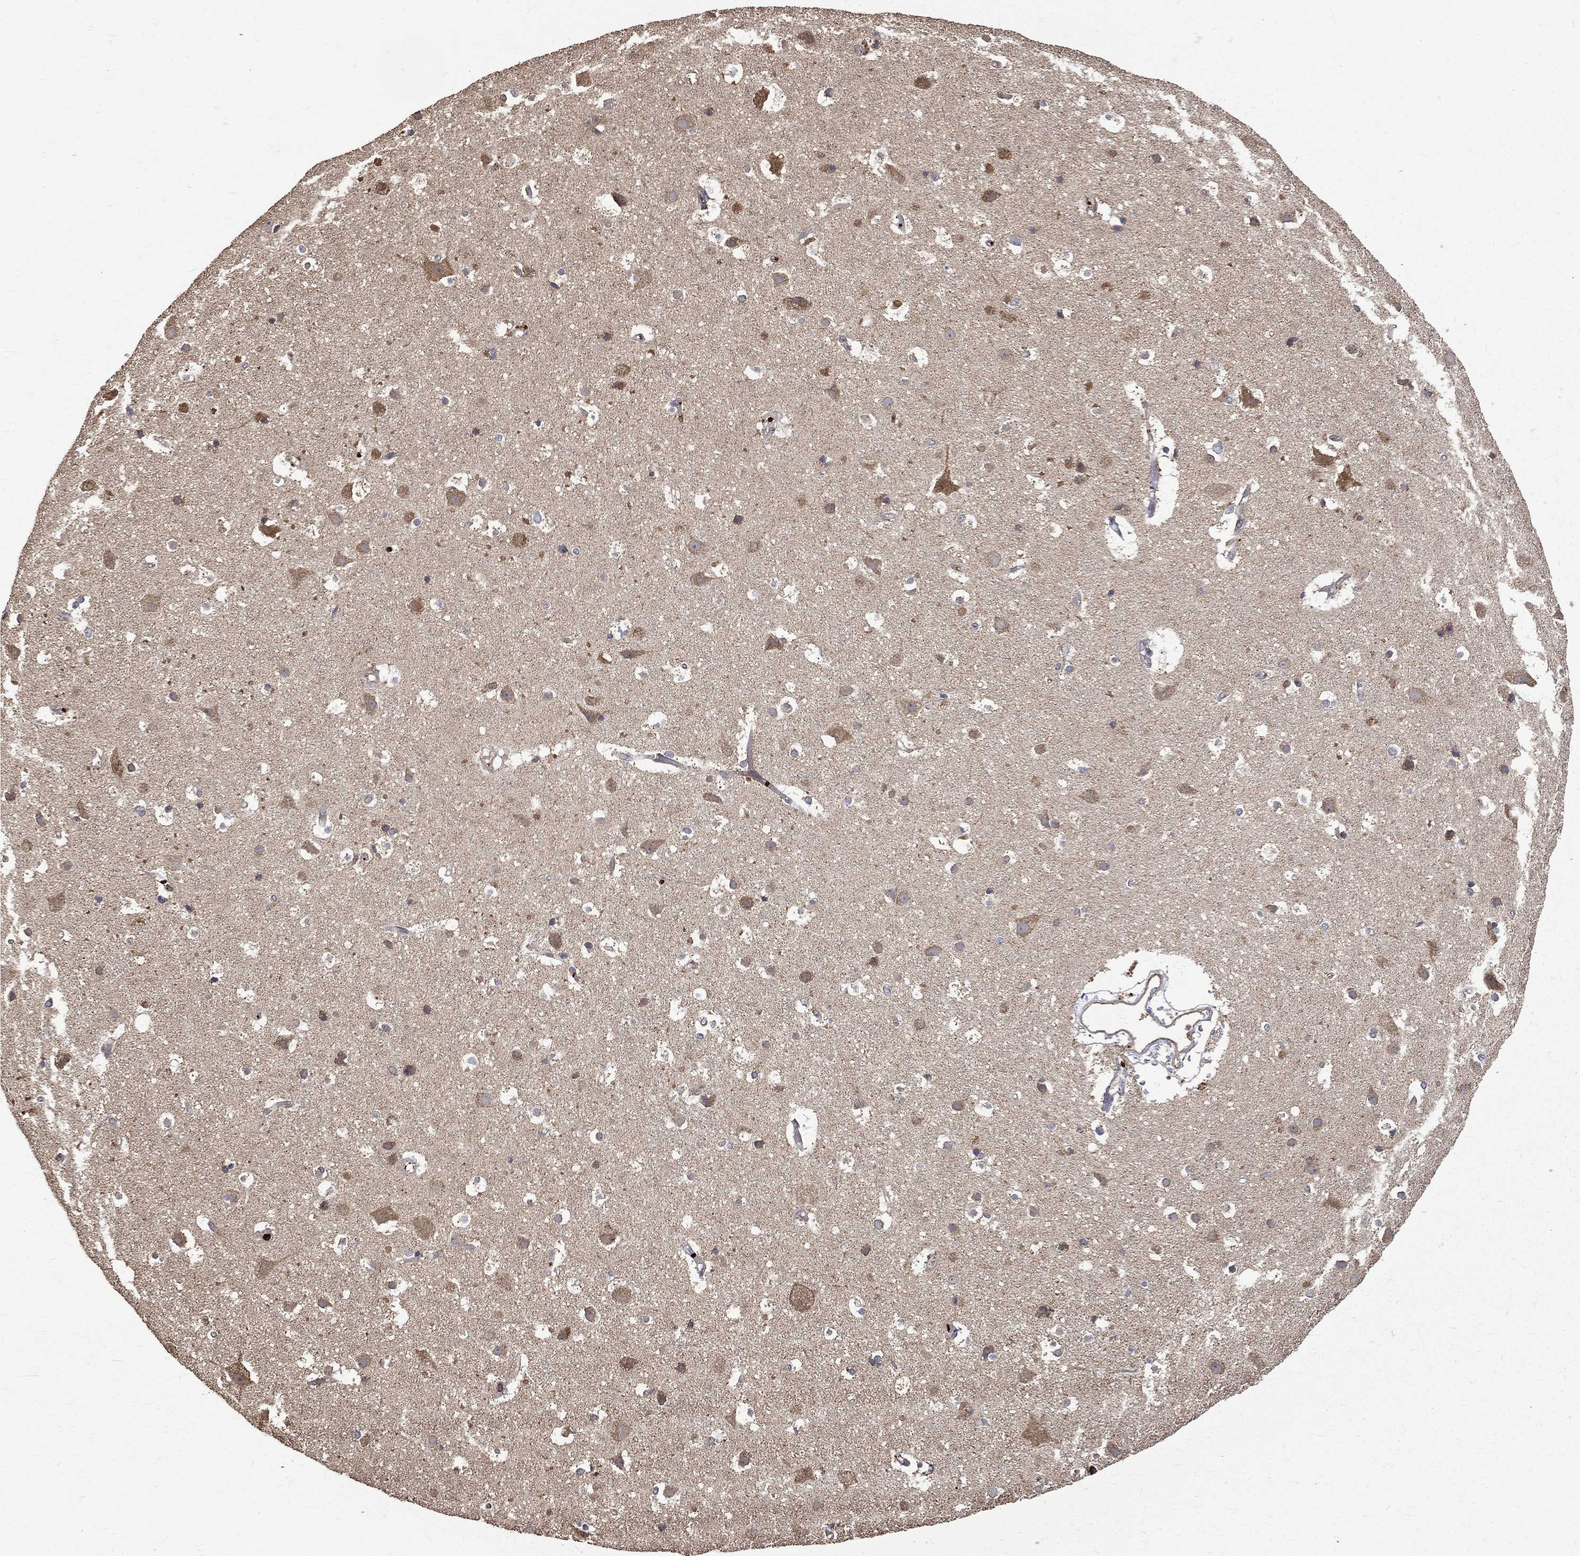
{"staining": {"intensity": "negative", "quantity": "none", "location": "none"}, "tissue": "cerebral cortex", "cell_type": "Endothelial cells", "image_type": "normal", "snomed": [{"axis": "morphology", "description": "Normal tissue, NOS"}, {"axis": "topography", "description": "Cerebral cortex"}], "caption": "The image reveals no staining of endothelial cells in benign cerebral cortex.", "gene": "RPGR", "patient": {"sex": "female", "age": 52}}